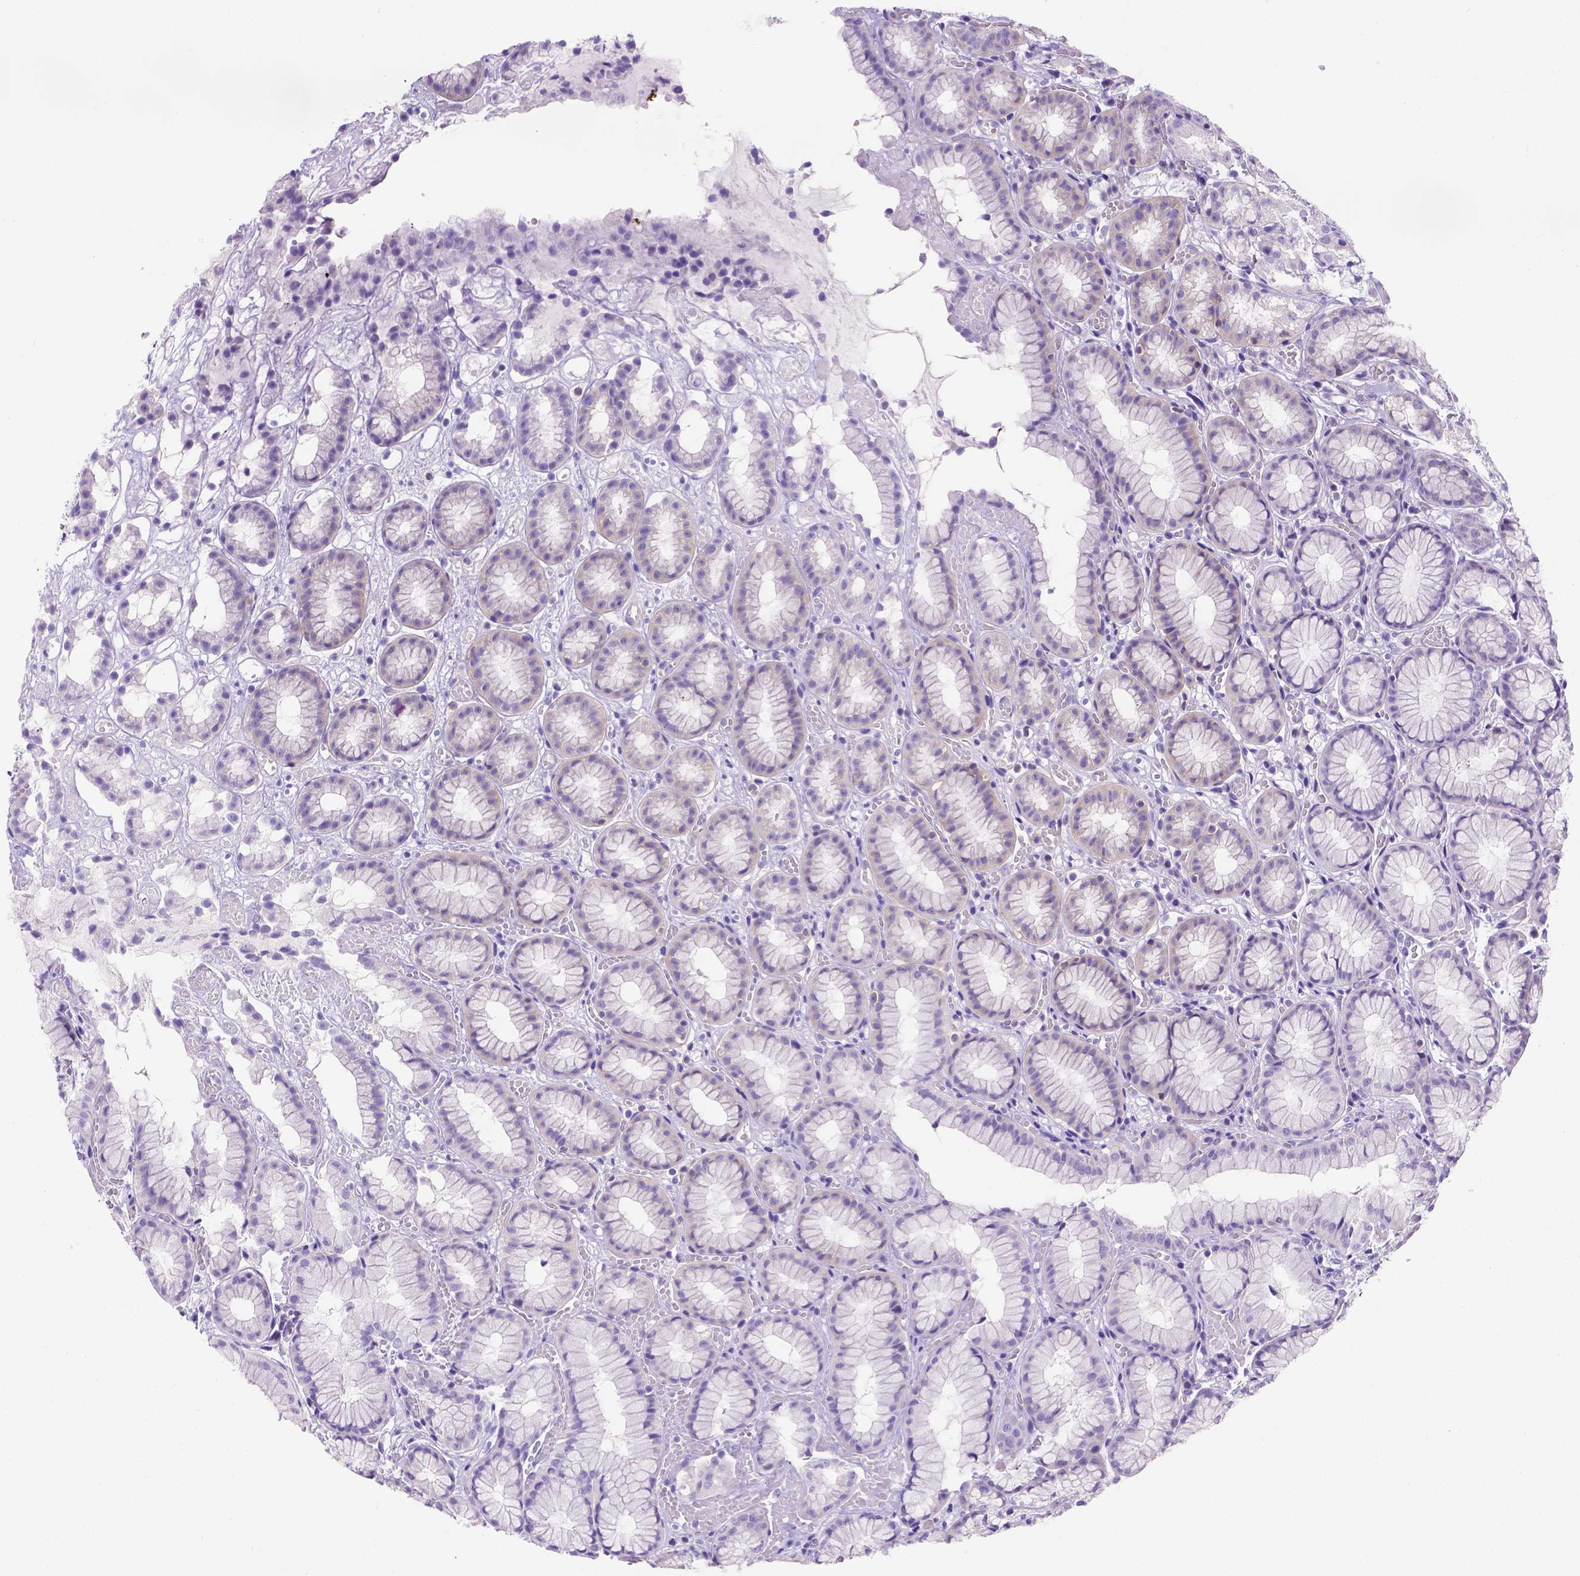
{"staining": {"intensity": "weak", "quantity": "<25%", "location": "cytoplasmic/membranous"}, "tissue": "stomach", "cell_type": "Glandular cells", "image_type": "normal", "snomed": [{"axis": "morphology", "description": "Normal tissue, NOS"}, {"axis": "topography", "description": "Stomach"}], "caption": "Immunohistochemistry (IHC) micrograph of normal human stomach stained for a protein (brown), which demonstrates no positivity in glandular cells. (Brightfield microscopy of DAB (3,3'-diaminobenzidine) IHC at high magnification).", "gene": "FOXI1", "patient": {"sex": "male", "age": 70}}